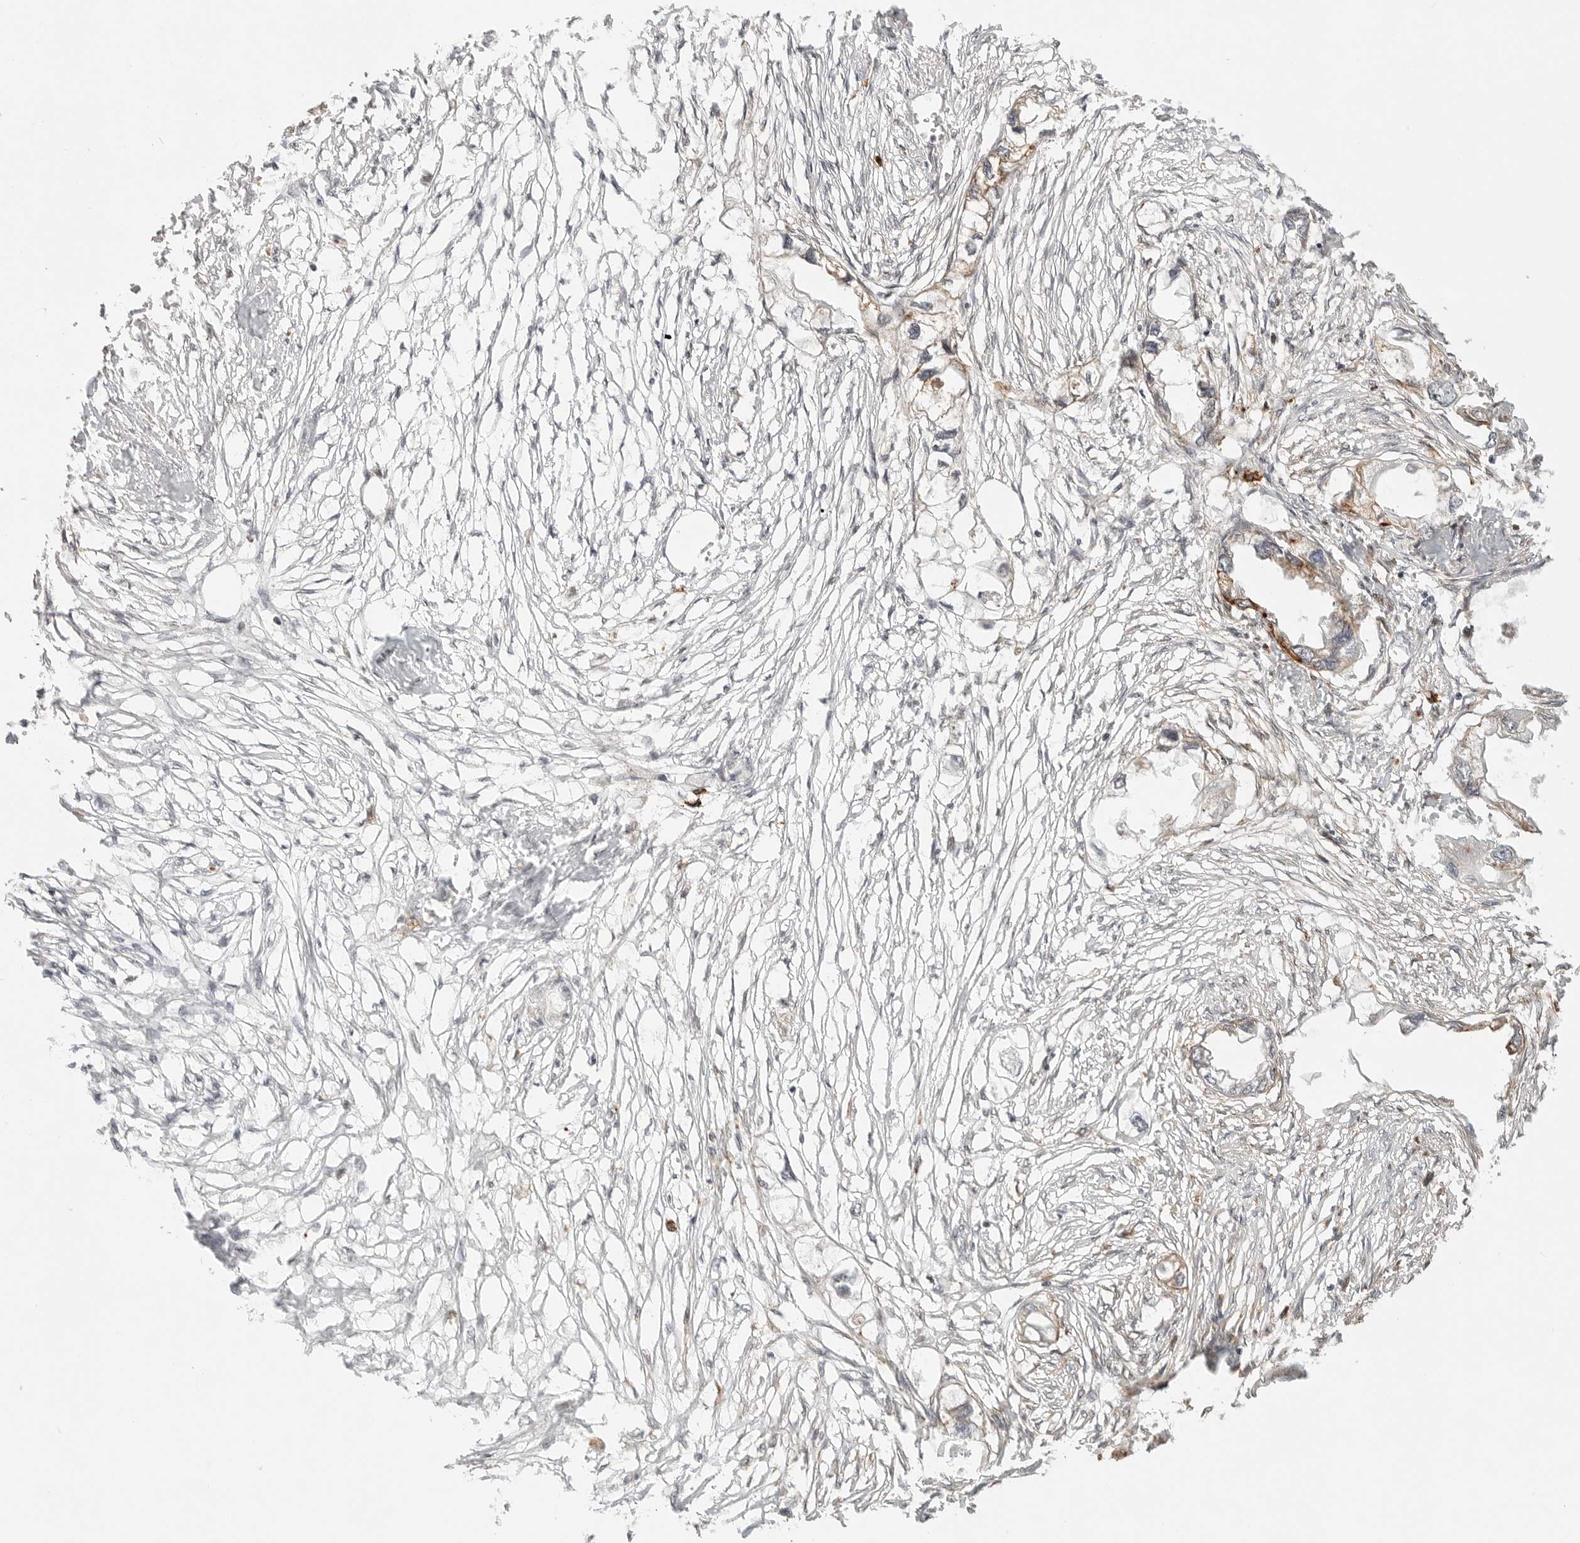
{"staining": {"intensity": "moderate", "quantity": ">75%", "location": "cytoplasmic/membranous"}, "tissue": "endometrial cancer", "cell_type": "Tumor cells", "image_type": "cancer", "snomed": [{"axis": "morphology", "description": "Adenocarcinoma, NOS"}, {"axis": "morphology", "description": "Adenocarcinoma, metastatic, NOS"}, {"axis": "topography", "description": "Adipose tissue"}, {"axis": "topography", "description": "Endometrium"}], "caption": "Endometrial cancer (adenocarcinoma) tissue shows moderate cytoplasmic/membranous staining in about >75% of tumor cells (Stains: DAB in brown, nuclei in blue, Microscopy: brightfield microscopy at high magnification).", "gene": "IDUA", "patient": {"sex": "female", "age": 67}}